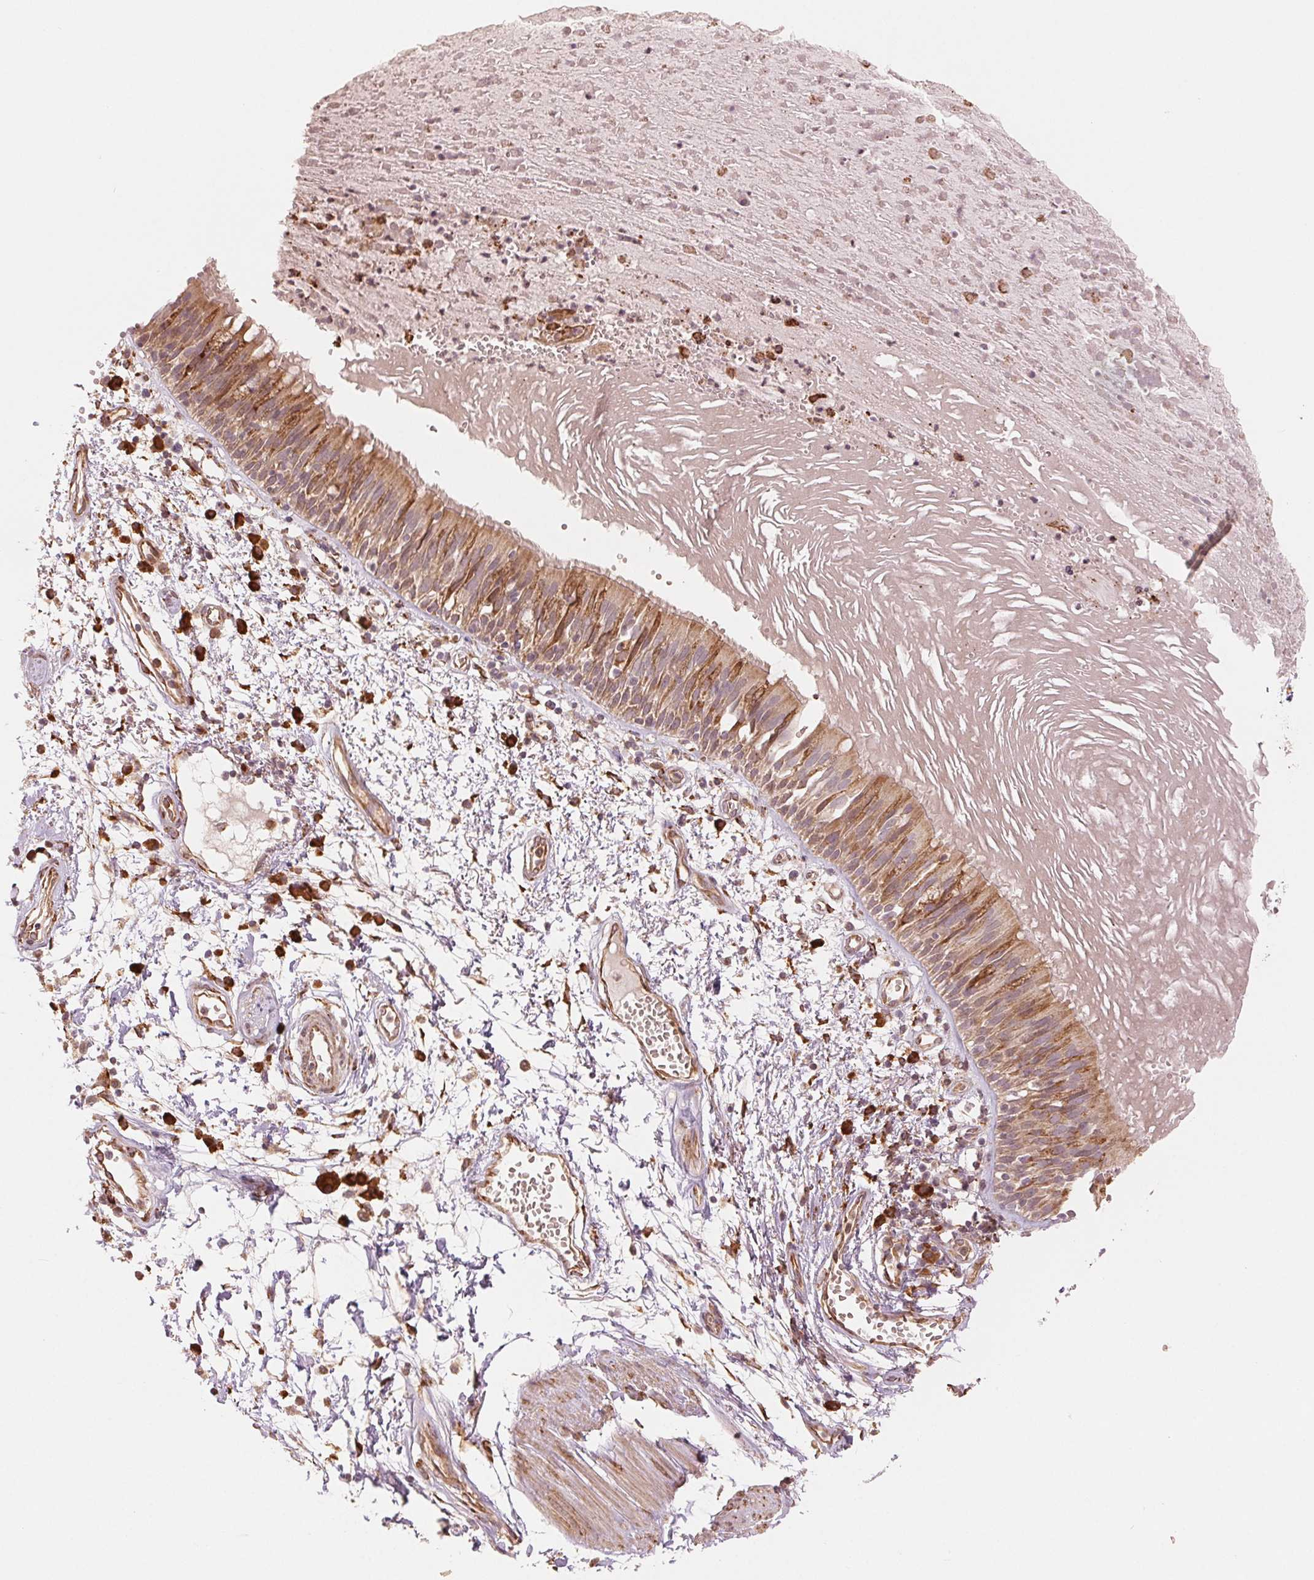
{"staining": {"intensity": "moderate", "quantity": ">75%", "location": "cytoplasmic/membranous"}, "tissue": "bronchus", "cell_type": "Respiratory epithelial cells", "image_type": "normal", "snomed": [{"axis": "morphology", "description": "Normal tissue, NOS"}, {"axis": "morphology", "description": "Squamous cell carcinoma, NOS"}, {"axis": "topography", "description": "Cartilage tissue"}, {"axis": "topography", "description": "Bronchus"}, {"axis": "topography", "description": "Lung"}], "caption": "Benign bronchus displays moderate cytoplasmic/membranous staining in about >75% of respiratory epithelial cells.", "gene": "SLC20A1", "patient": {"sex": "male", "age": 66}}